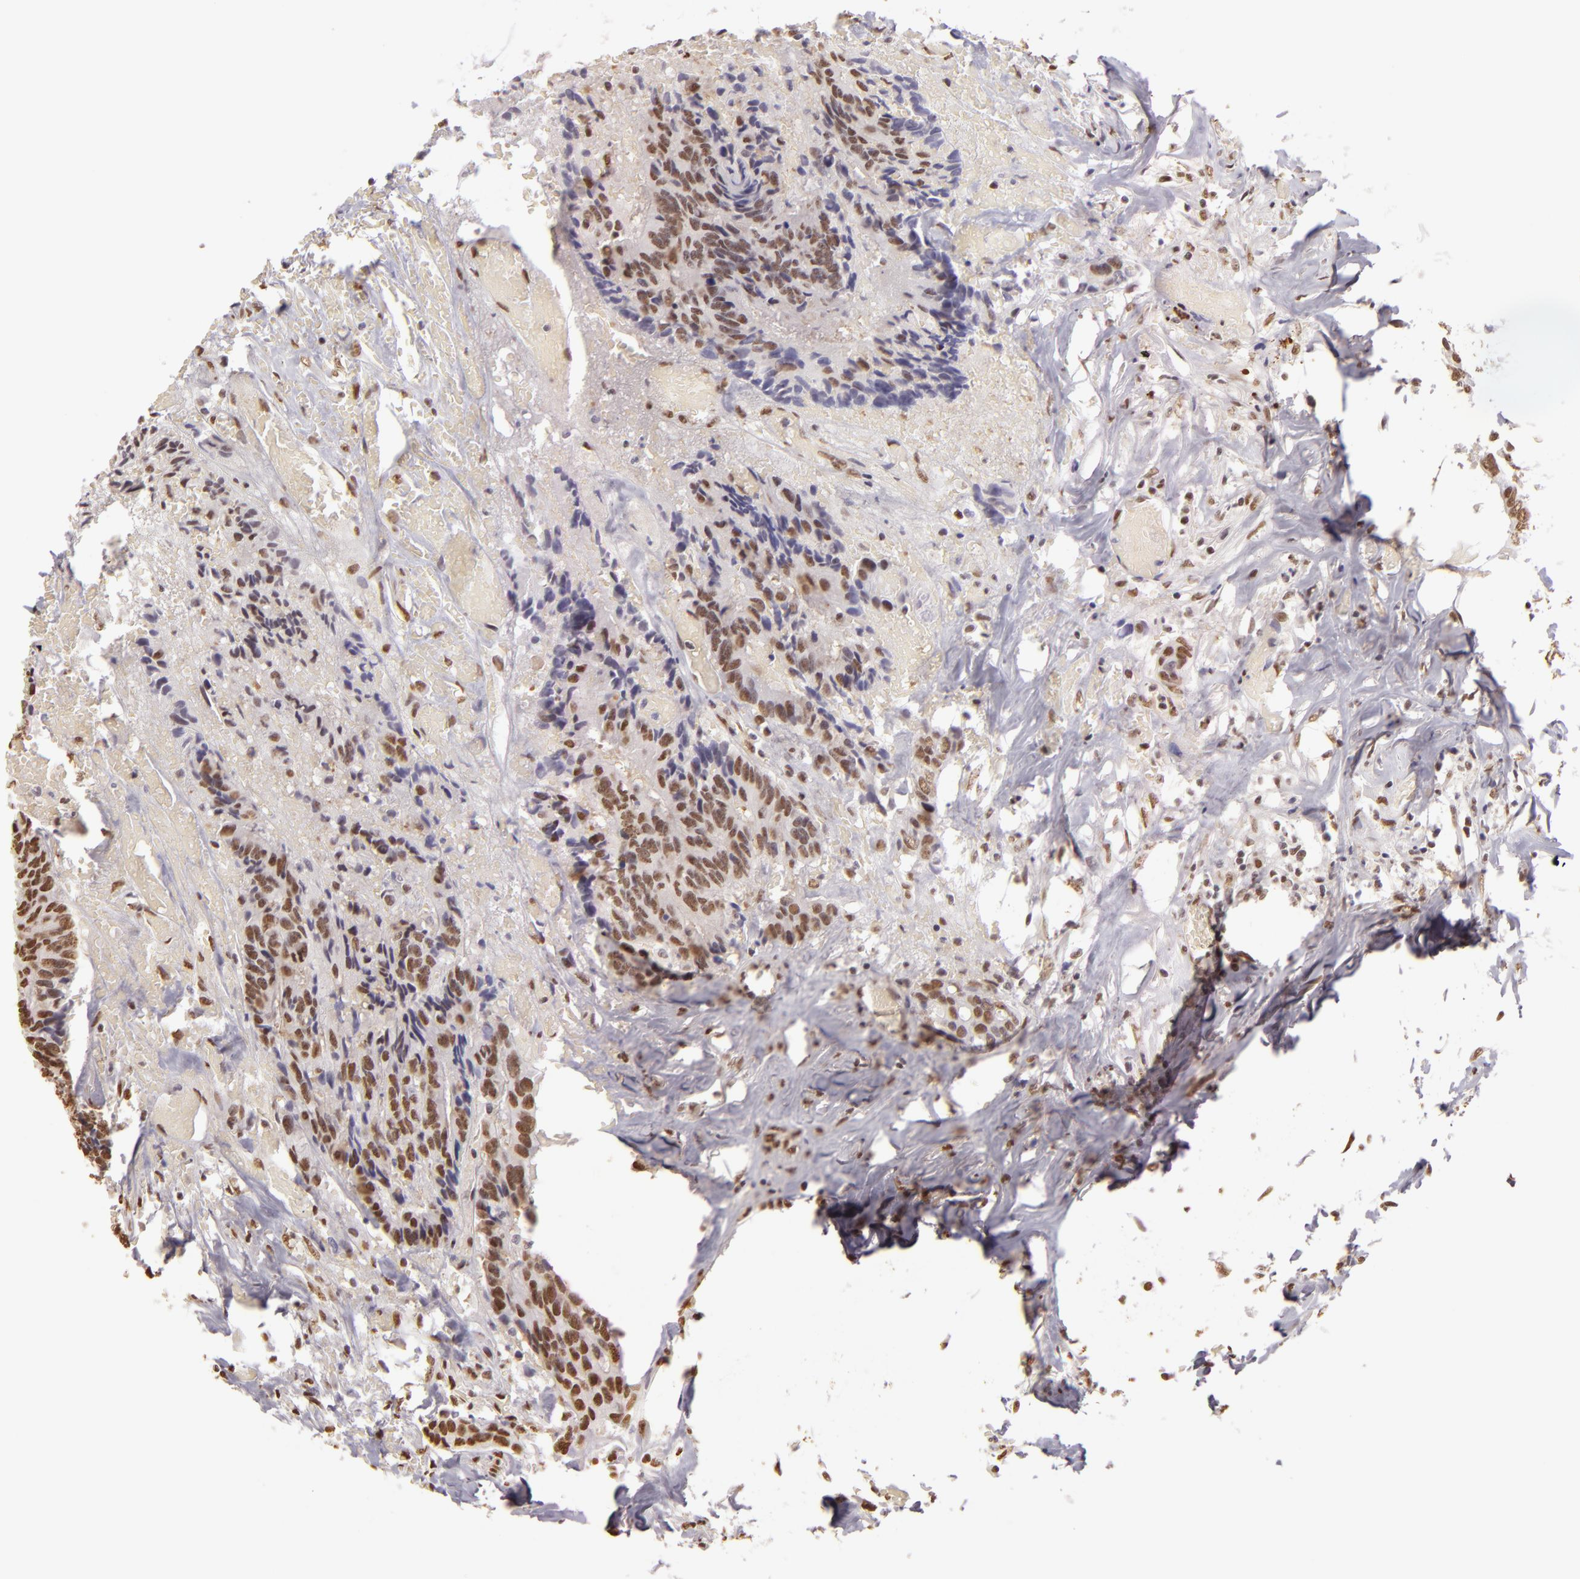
{"staining": {"intensity": "moderate", "quantity": "25%-75%", "location": "nuclear"}, "tissue": "colorectal cancer", "cell_type": "Tumor cells", "image_type": "cancer", "snomed": [{"axis": "morphology", "description": "Adenocarcinoma, NOS"}, {"axis": "topography", "description": "Rectum"}], "caption": "DAB (3,3'-diaminobenzidine) immunohistochemical staining of colorectal cancer (adenocarcinoma) shows moderate nuclear protein expression in about 25%-75% of tumor cells.", "gene": "PAPOLA", "patient": {"sex": "male", "age": 55}}